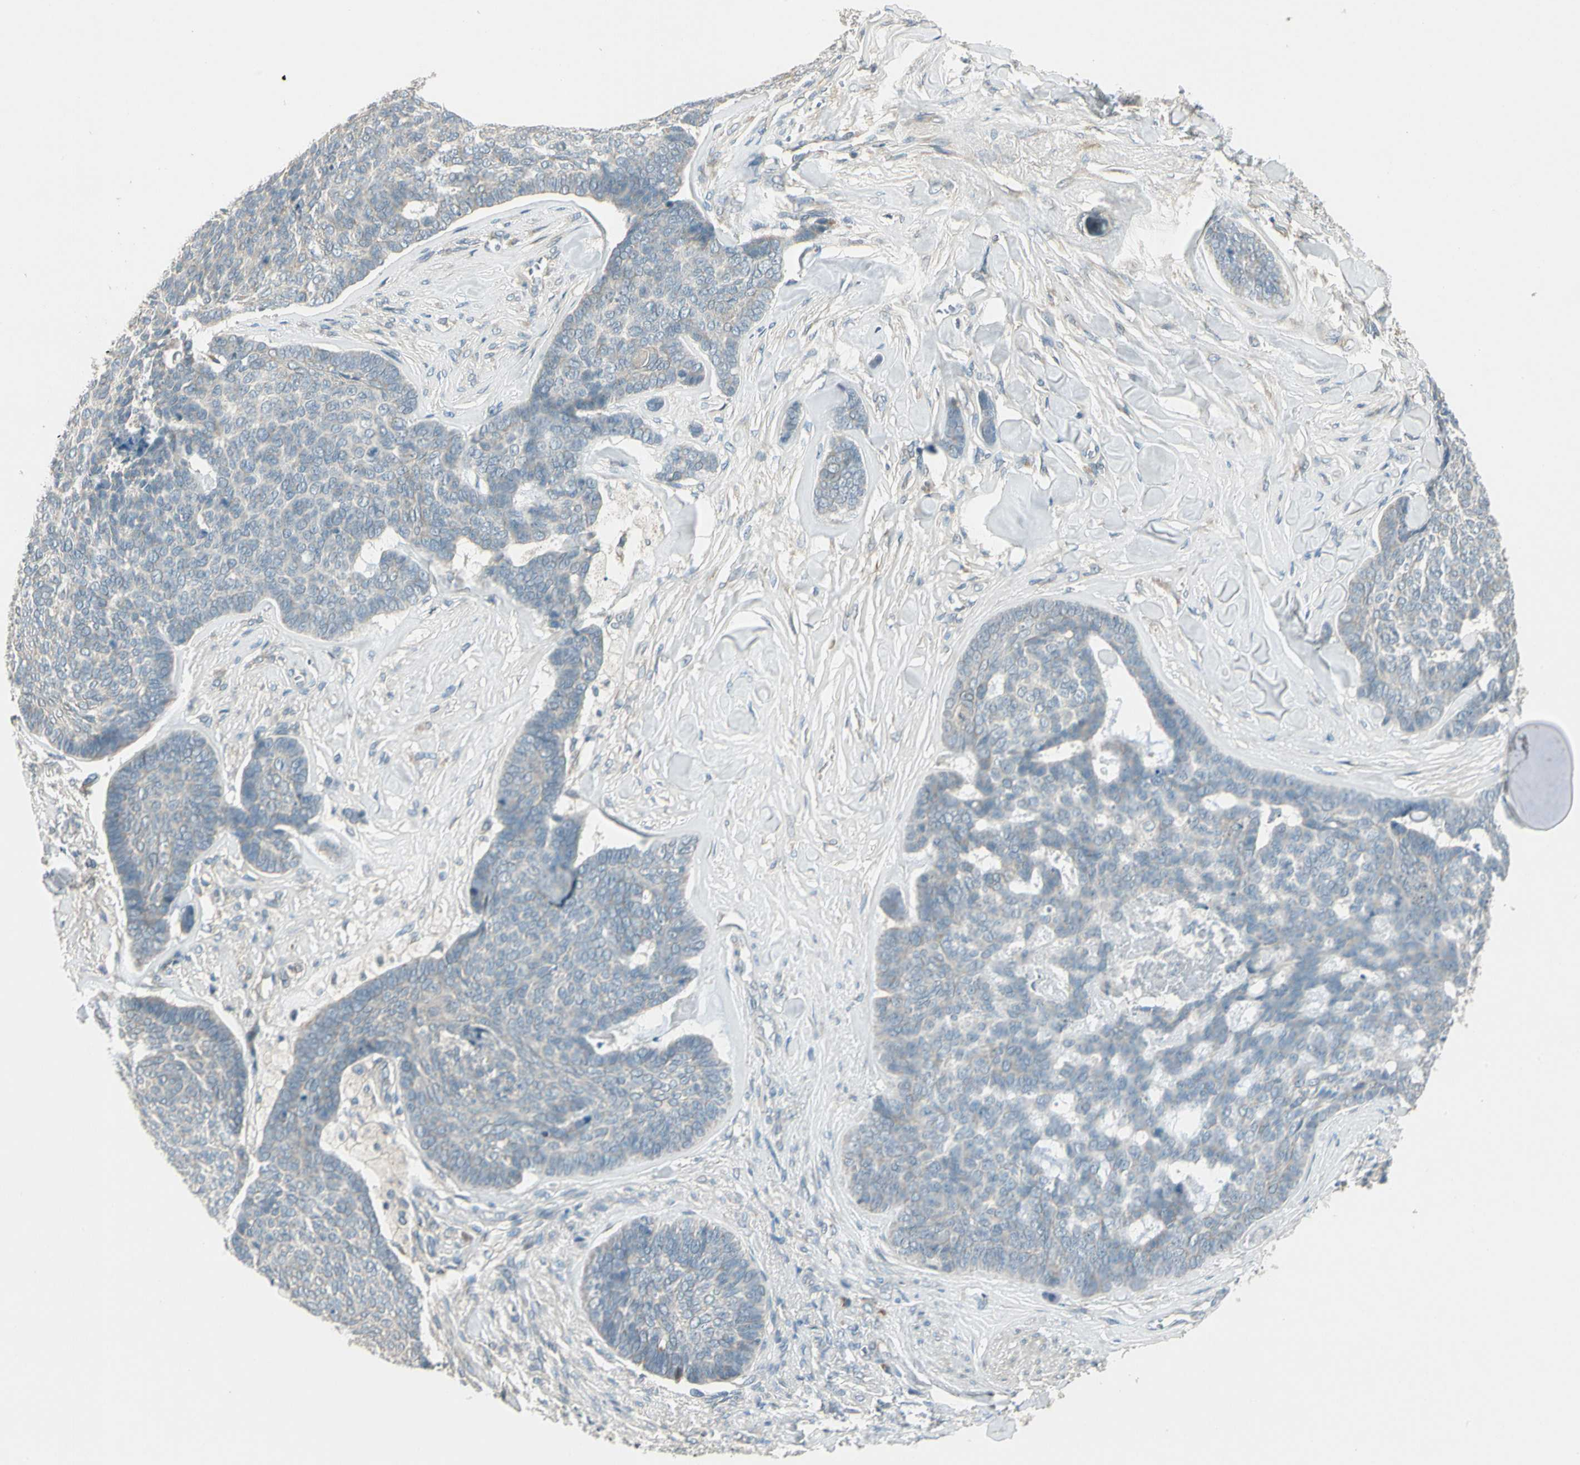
{"staining": {"intensity": "negative", "quantity": "none", "location": "none"}, "tissue": "skin cancer", "cell_type": "Tumor cells", "image_type": "cancer", "snomed": [{"axis": "morphology", "description": "Basal cell carcinoma"}, {"axis": "topography", "description": "Skin"}], "caption": "Photomicrograph shows no significant protein staining in tumor cells of skin basal cell carcinoma. Brightfield microscopy of IHC stained with DAB (brown) and hematoxylin (blue), captured at high magnification.", "gene": "PCDHB15", "patient": {"sex": "male", "age": 84}}